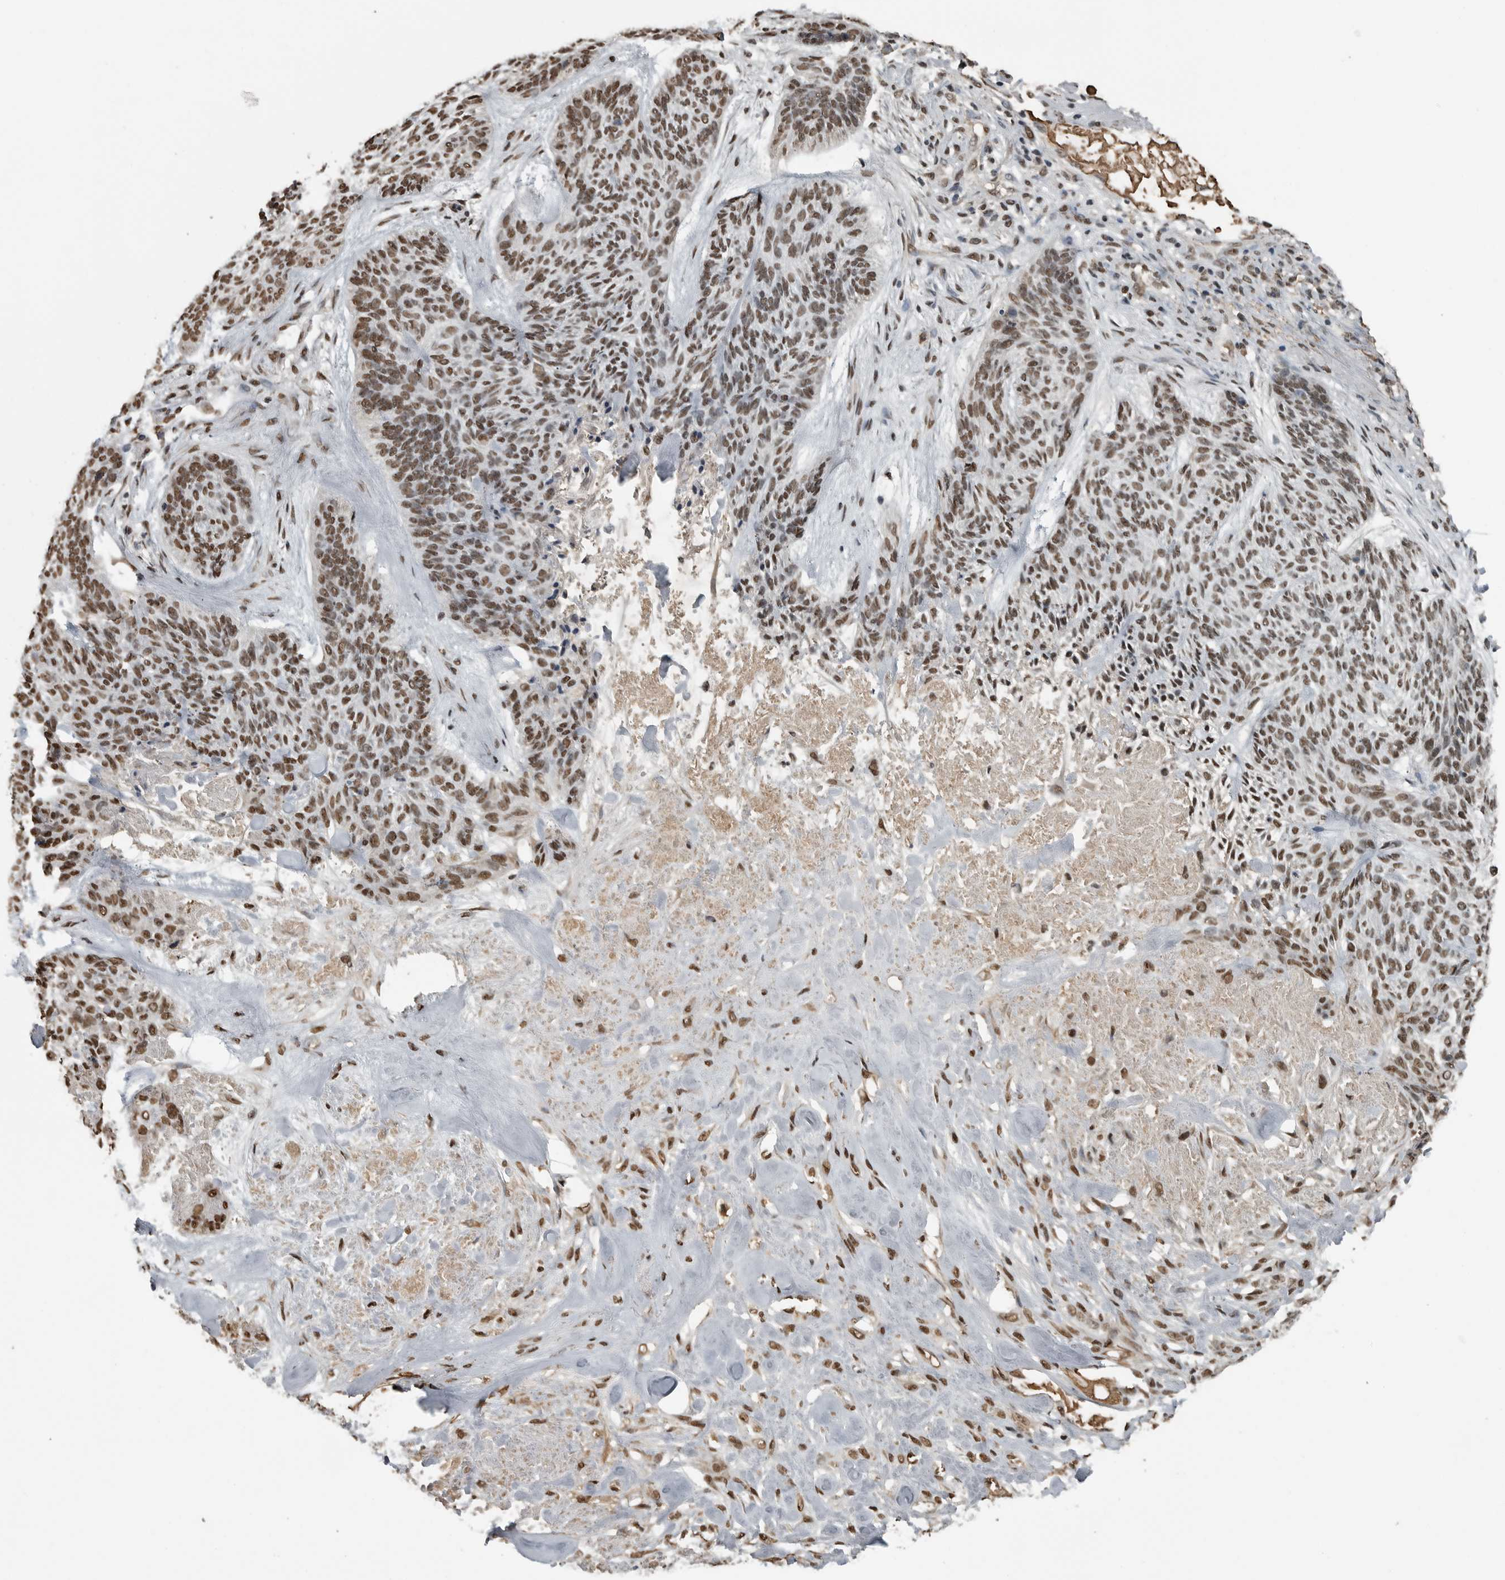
{"staining": {"intensity": "moderate", "quantity": ">75%", "location": "nuclear"}, "tissue": "skin cancer", "cell_type": "Tumor cells", "image_type": "cancer", "snomed": [{"axis": "morphology", "description": "Basal cell carcinoma"}, {"axis": "topography", "description": "Skin"}], "caption": "High-magnification brightfield microscopy of skin cancer (basal cell carcinoma) stained with DAB (brown) and counterstained with hematoxylin (blue). tumor cells exhibit moderate nuclear positivity is seen in about>75% of cells. The staining is performed using DAB (3,3'-diaminobenzidine) brown chromogen to label protein expression. The nuclei are counter-stained blue using hematoxylin.", "gene": "TGS1", "patient": {"sex": "male", "age": 55}}